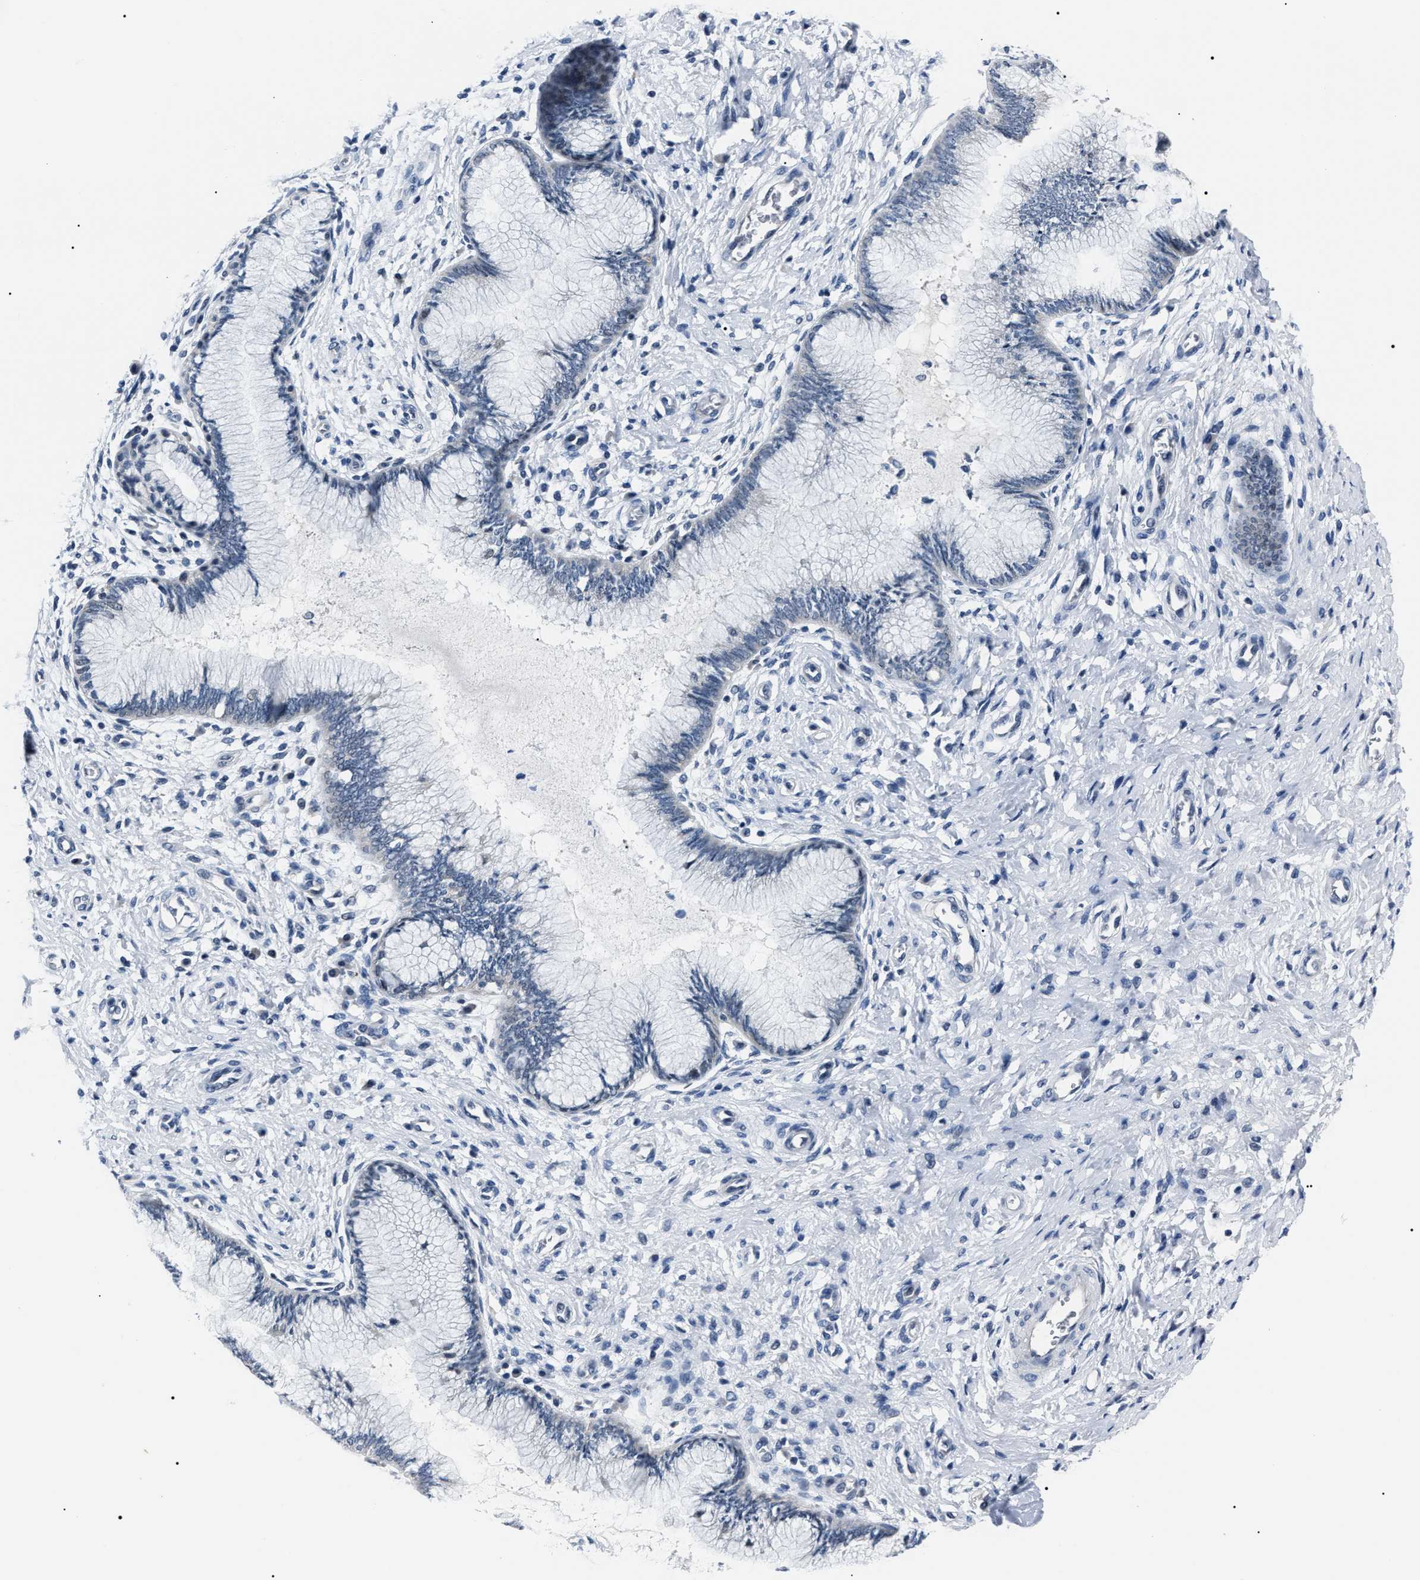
{"staining": {"intensity": "negative", "quantity": "none", "location": "none"}, "tissue": "cervix", "cell_type": "Glandular cells", "image_type": "normal", "snomed": [{"axis": "morphology", "description": "Normal tissue, NOS"}, {"axis": "topography", "description": "Cervix"}], "caption": "A high-resolution histopathology image shows IHC staining of benign cervix, which exhibits no significant expression in glandular cells. The staining was performed using DAB (3,3'-diaminobenzidine) to visualize the protein expression in brown, while the nuclei were stained in blue with hematoxylin (Magnification: 20x).", "gene": "LRWD1", "patient": {"sex": "female", "age": 55}}